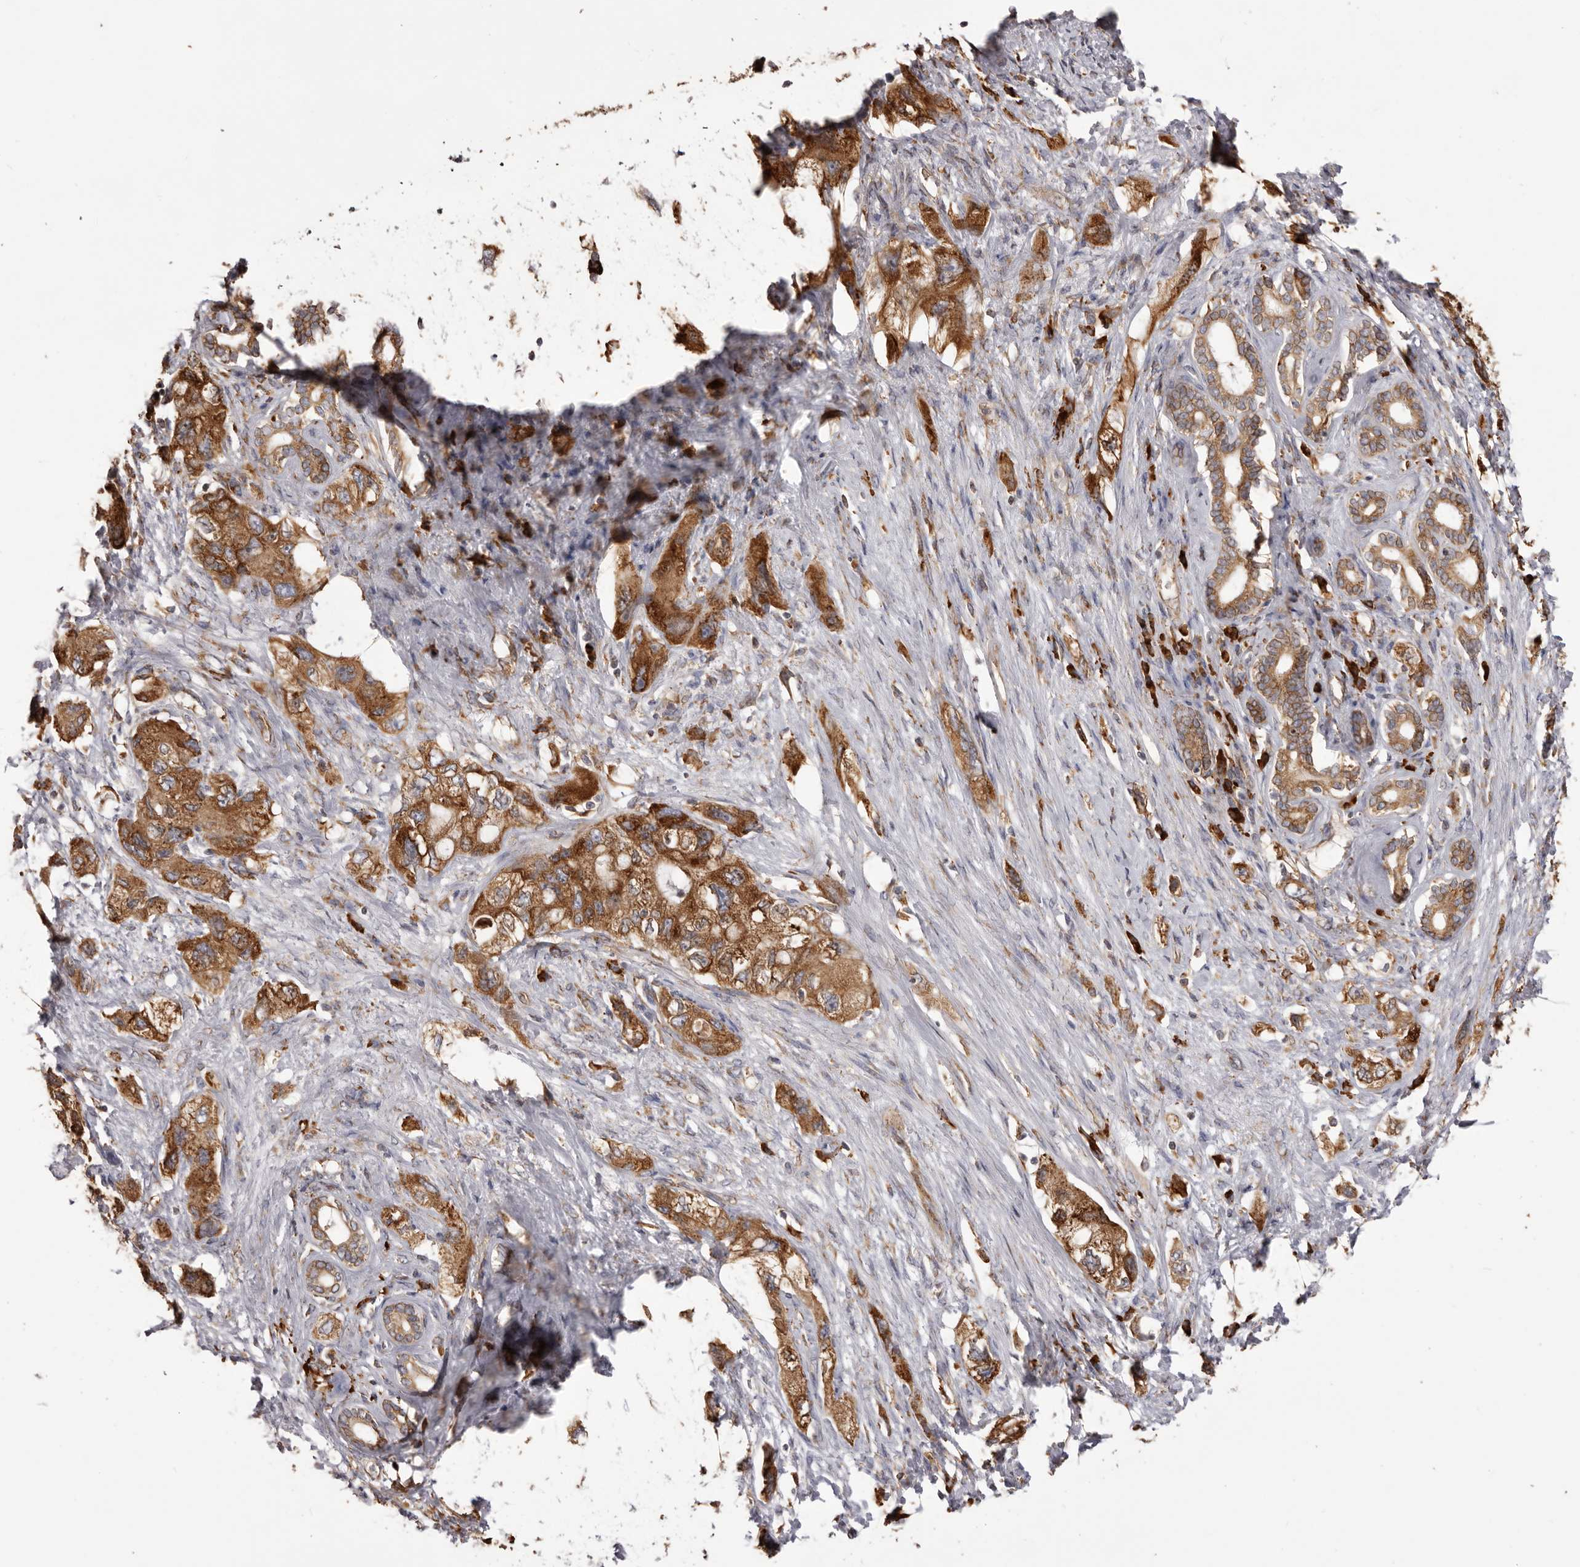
{"staining": {"intensity": "moderate", "quantity": ">75%", "location": "cytoplasmic/membranous"}, "tissue": "pancreatic cancer", "cell_type": "Tumor cells", "image_type": "cancer", "snomed": [{"axis": "morphology", "description": "Adenocarcinoma, NOS"}, {"axis": "topography", "description": "Pancreas"}], "caption": "Human pancreatic cancer (adenocarcinoma) stained for a protein (brown) displays moderate cytoplasmic/membranous positive staining in approximately >75% of tumor cells.", "gene": "QRSL1", "patient": {"sex": "female", "age": 73}}